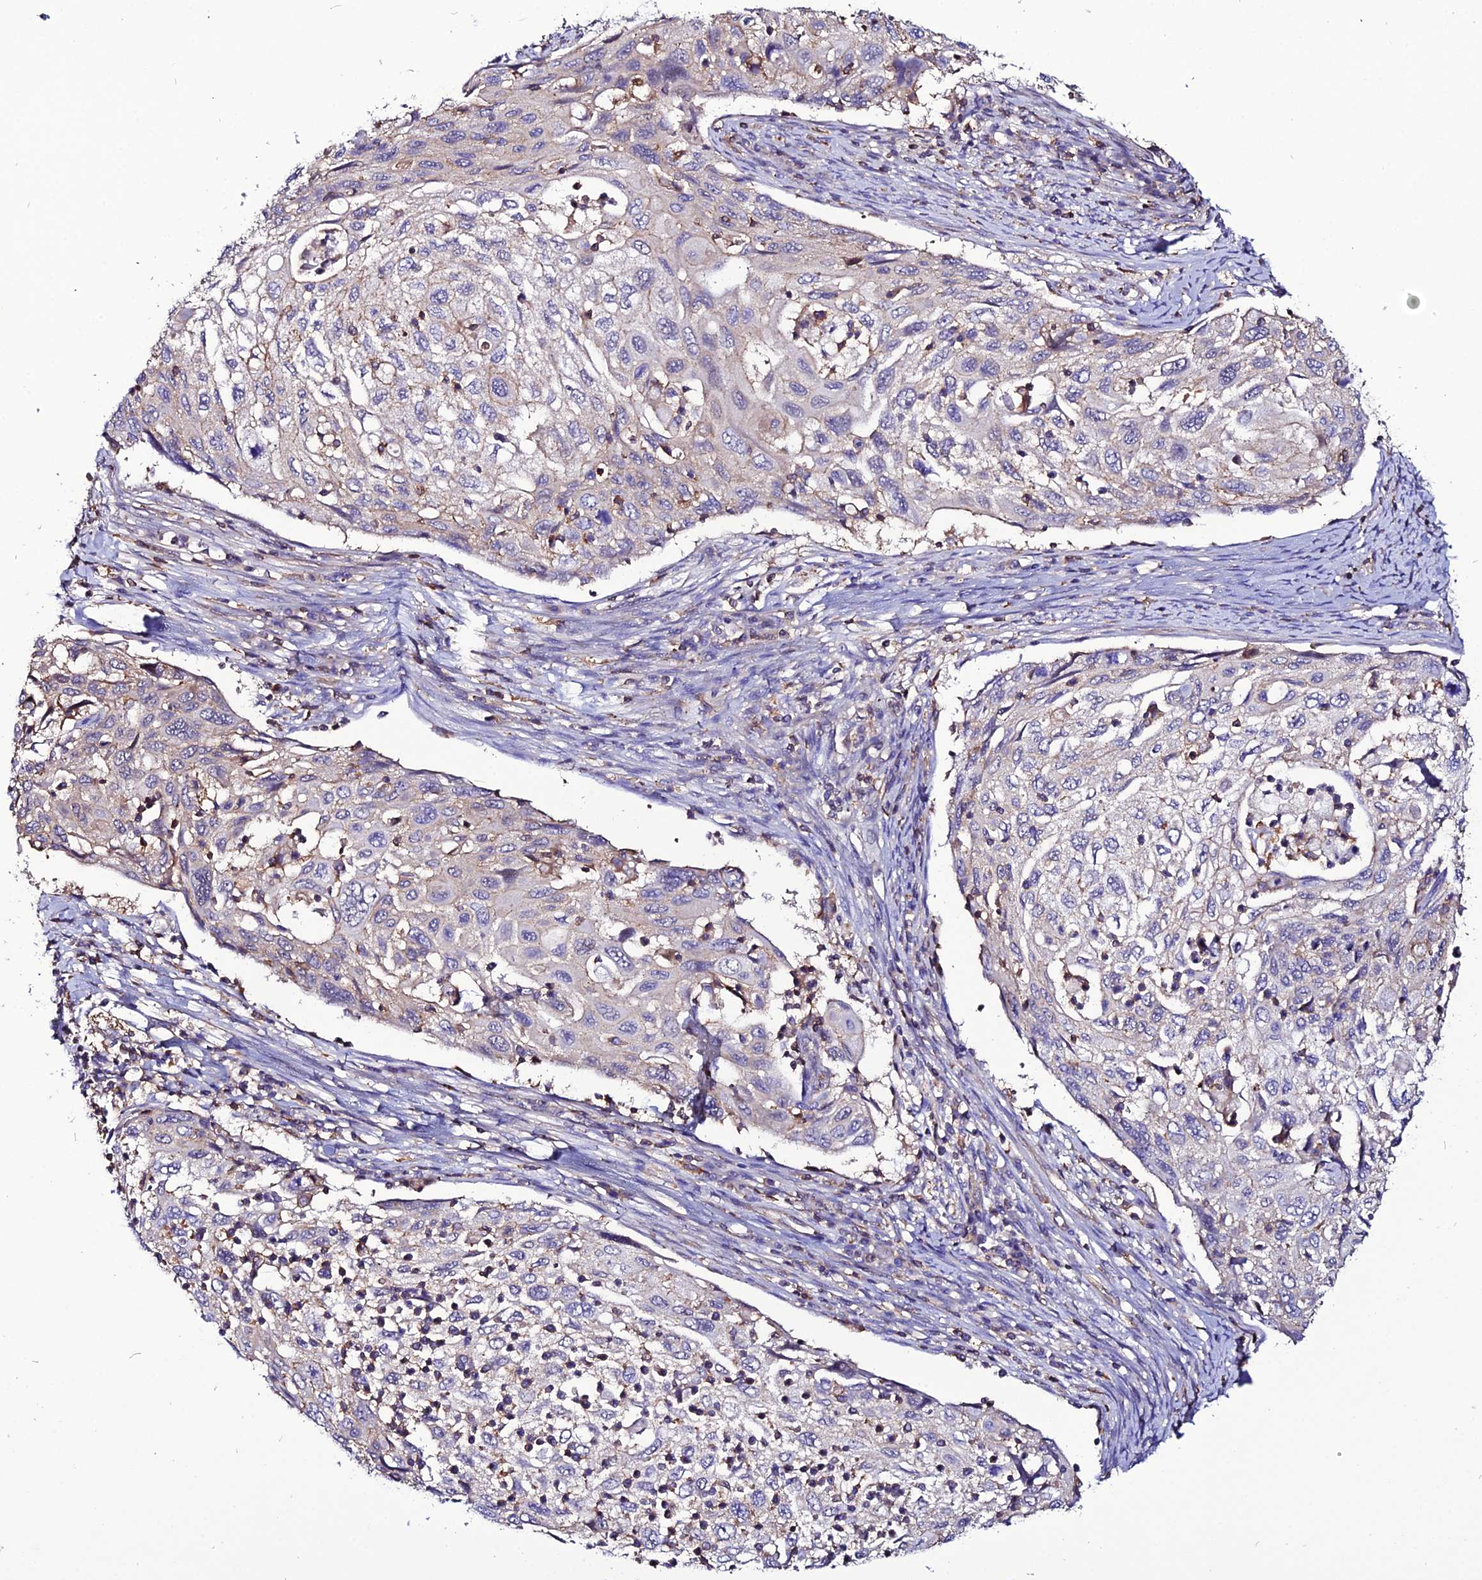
{"staining": {"intensity": "negative", "quantity": "none", "location": "none"}, "tissue": "cervical cancer", "cell_type": "Tumor cells", "image_type": "cancer", "snomed": [{"axis": "morphology", "description": "Squamous cell carcinoma, NOS"}, {"axis": "topography", "description": "Cervix"}], "caption": "Cervical cancer (squamous cell carcinoma) stained for a protein using immunohistochemistry reveals no staining tumor cells.", "gene": "USP17L15", "patient": {"sex": "female", "age": 70}}